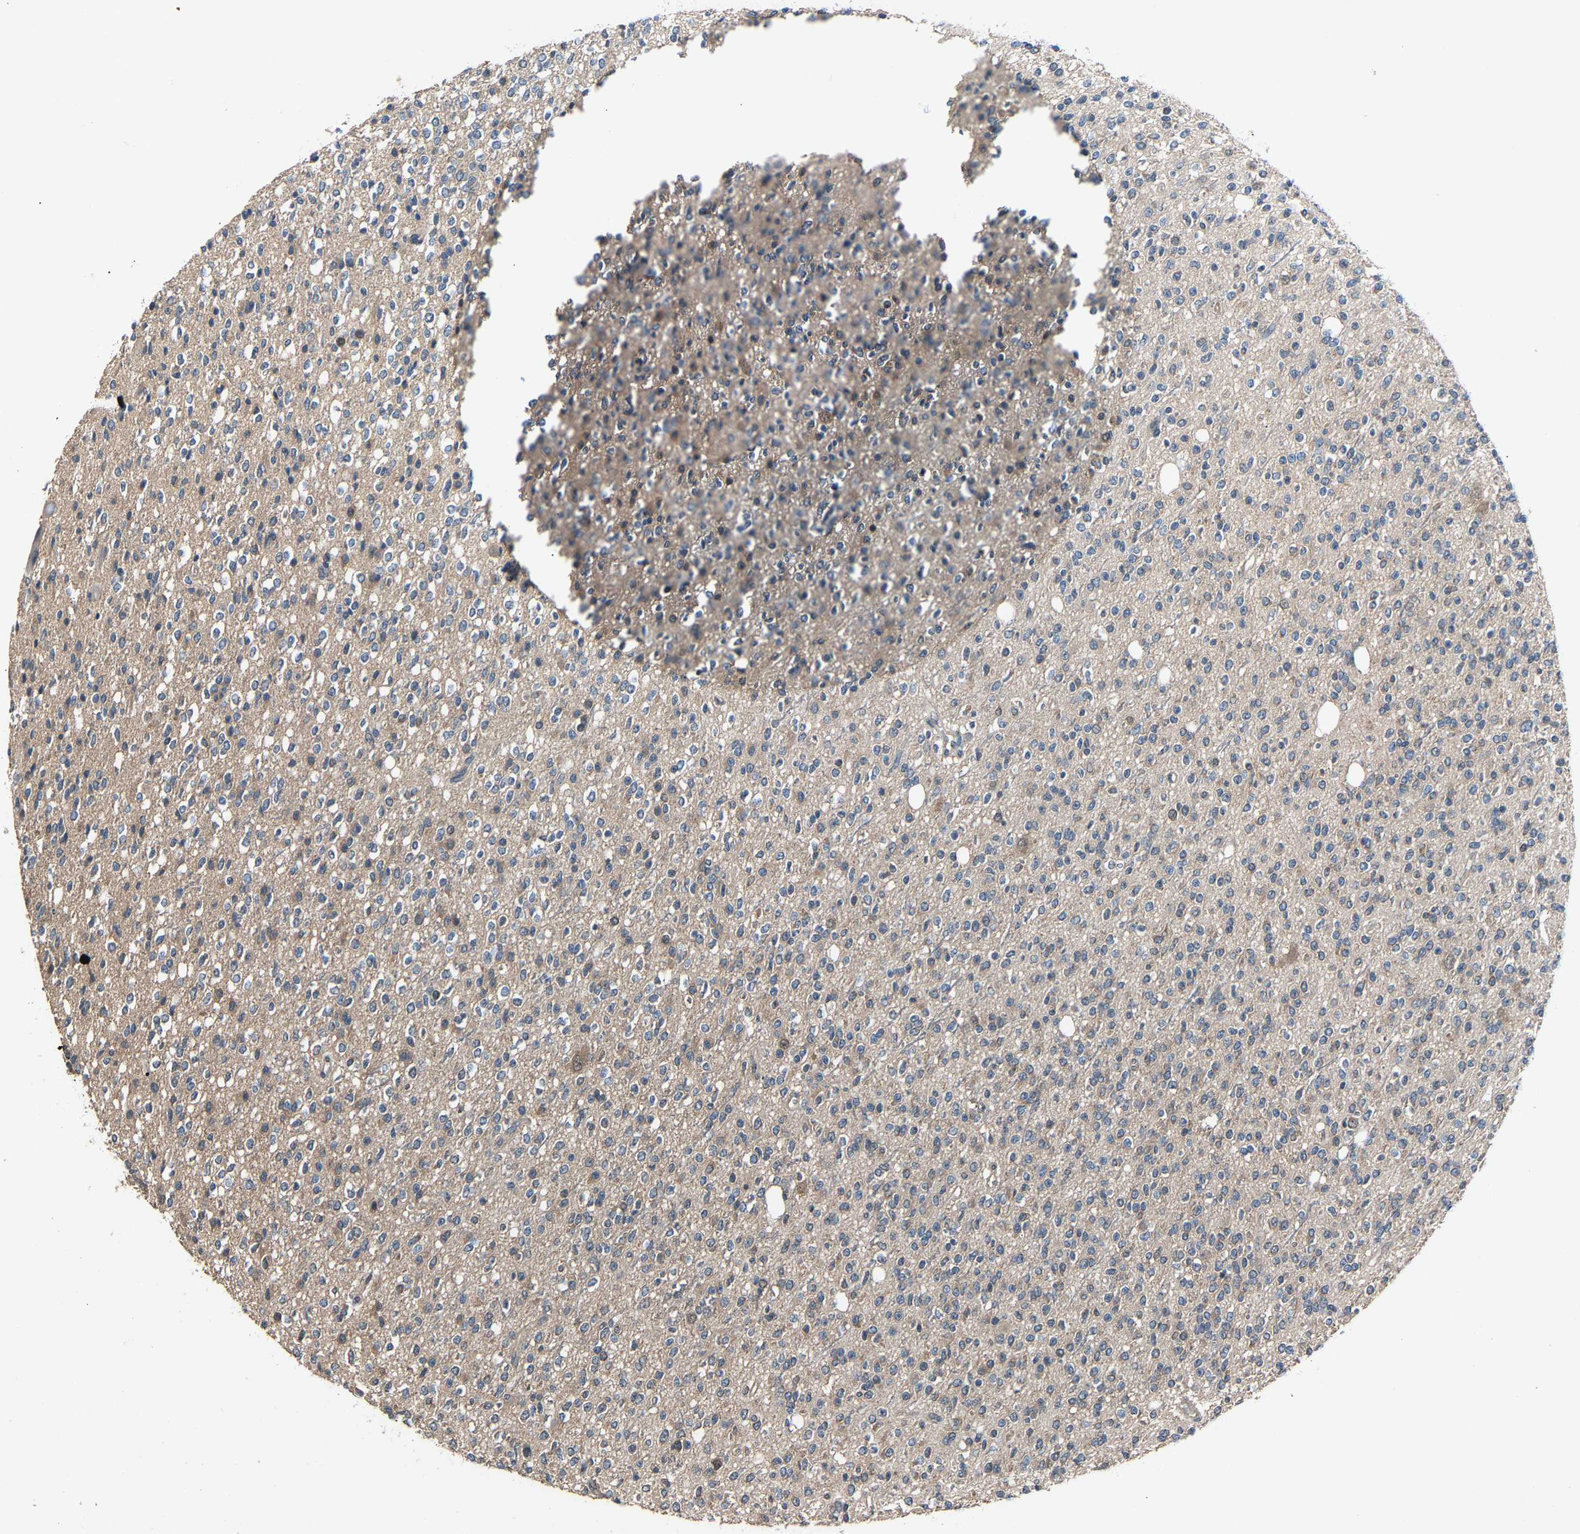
{"staining": {"intensity": "weak", "quantity": "<25%", "location": "cytoplasmic/membranous"}, "tissue": "glioma", "cell_type": "Tumor cells", "image_type": "cancer", "snomed": [{"axis": "morphology", "description": "Glioma, malignant, High grade"}, {"axis": "topography", "description": "Brain"}], "caption": "This photomicrograph is of glioma stained with immunohistochemistry to label a protein in brown with the nuclei are counter-stained blue. There is no expression in tumor cells. (DAB (3,3'-diaminobenzidine) immunohistochemistry visualized using brightfield microscopy, high magnification).", "gene": "ABCC9", "patient": {"sex": "male", "age": 34}}